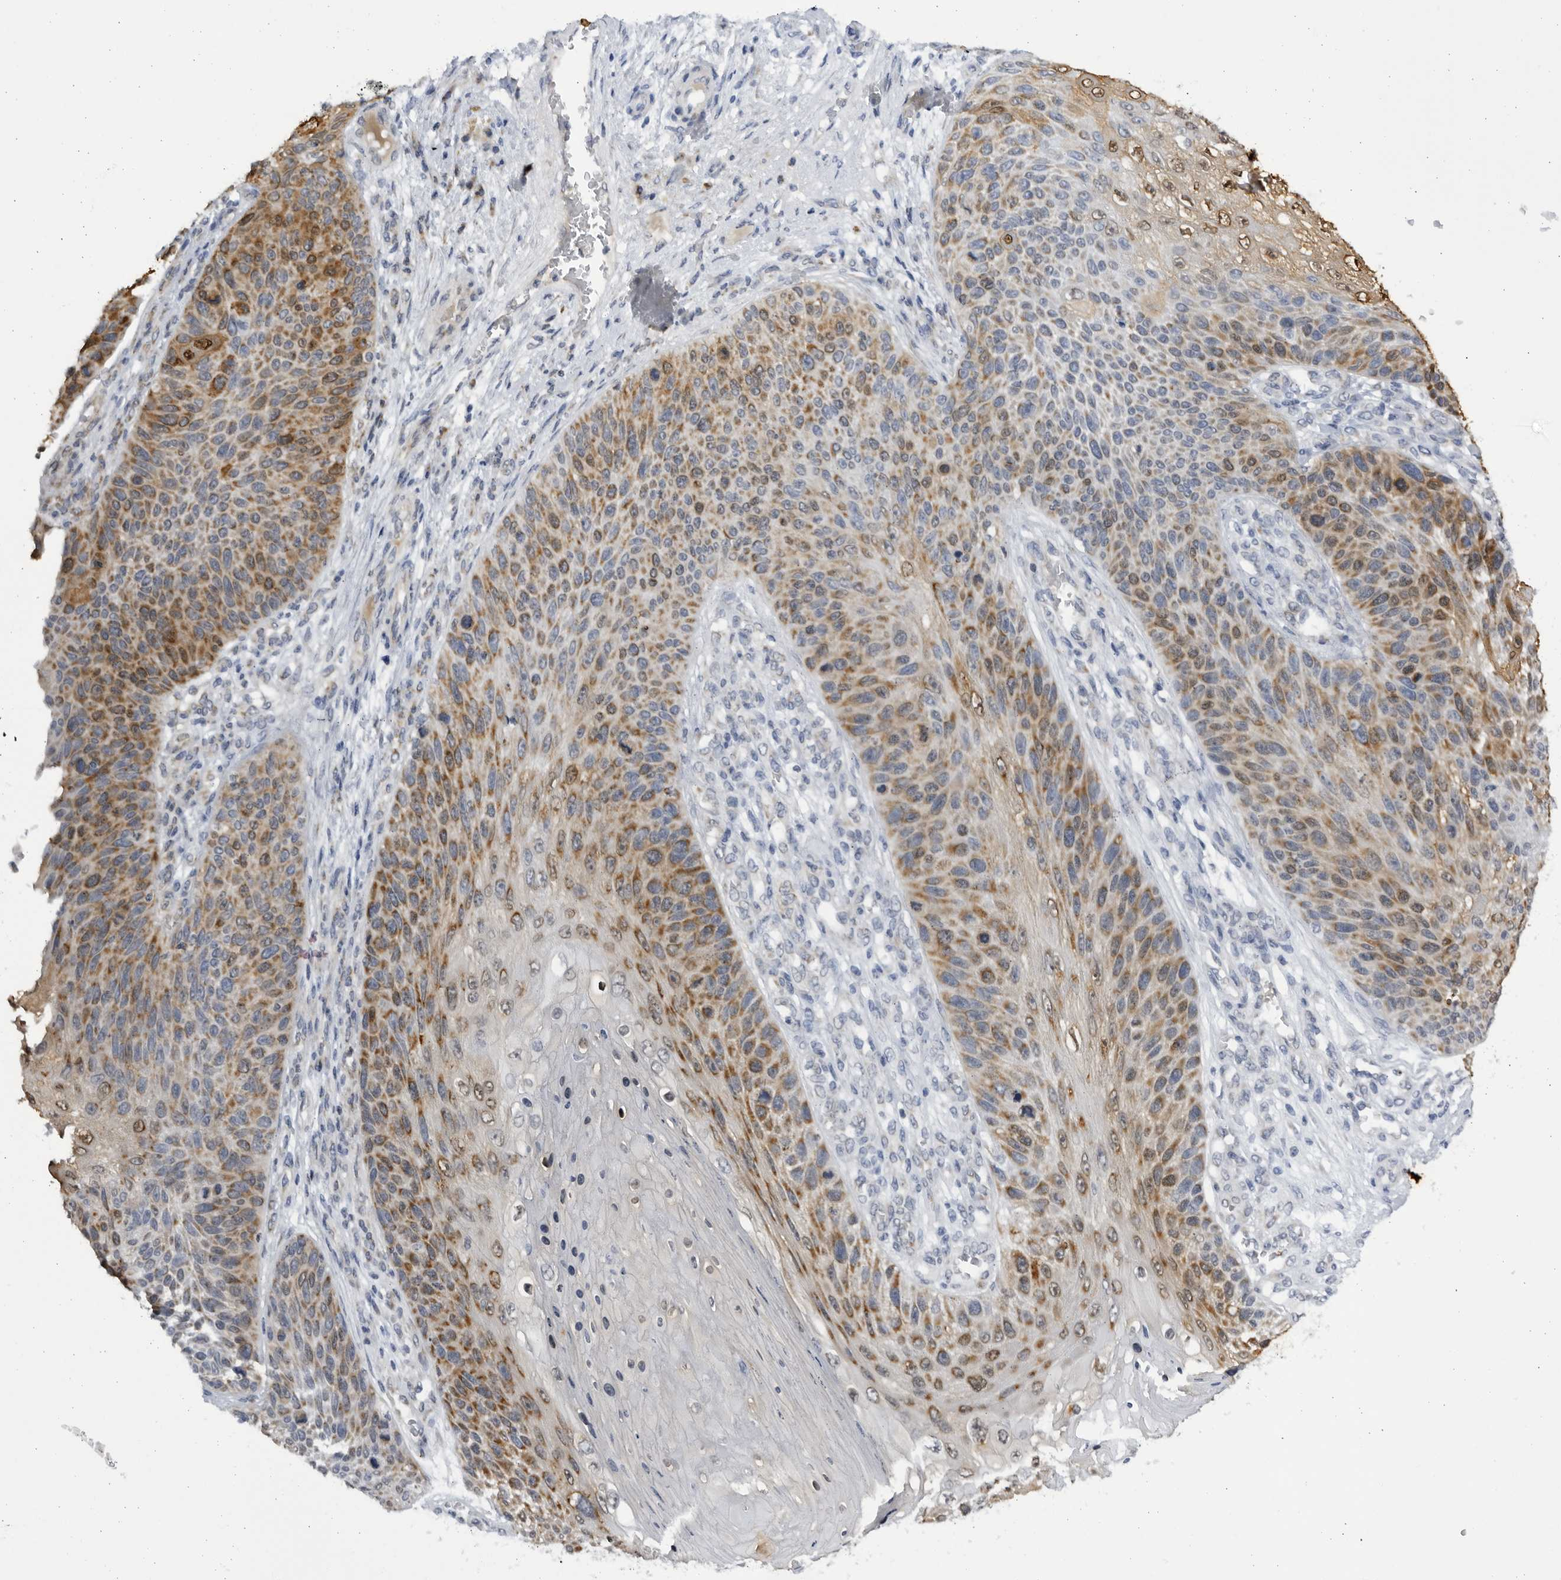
{"staining": {"intensity": "moderate", "quantity": ">75%", "location": "cytoplasmic/membranous"}, "tissue": "skin cancer", "cell_type": "Tumor cells", "image_type": "cancer", "snomed": [{"axis": "morphology", "description": "Squamous cell carcinoma, NOS"}, {"axis": "topography", "description": "Skin"}], "caption": "Protein expression analysis of human squamous cell carcinoma (skin) reveals moderate cytoplasmic/membranous expression in about >75% of tumor cells. The protein is stained brown, and the nuclei are stained in blue (DAB IHC with brightfield microscopy, high magnification).", "gene": "SLC25A22", "patient": {"sex": "female", "age": 88}}